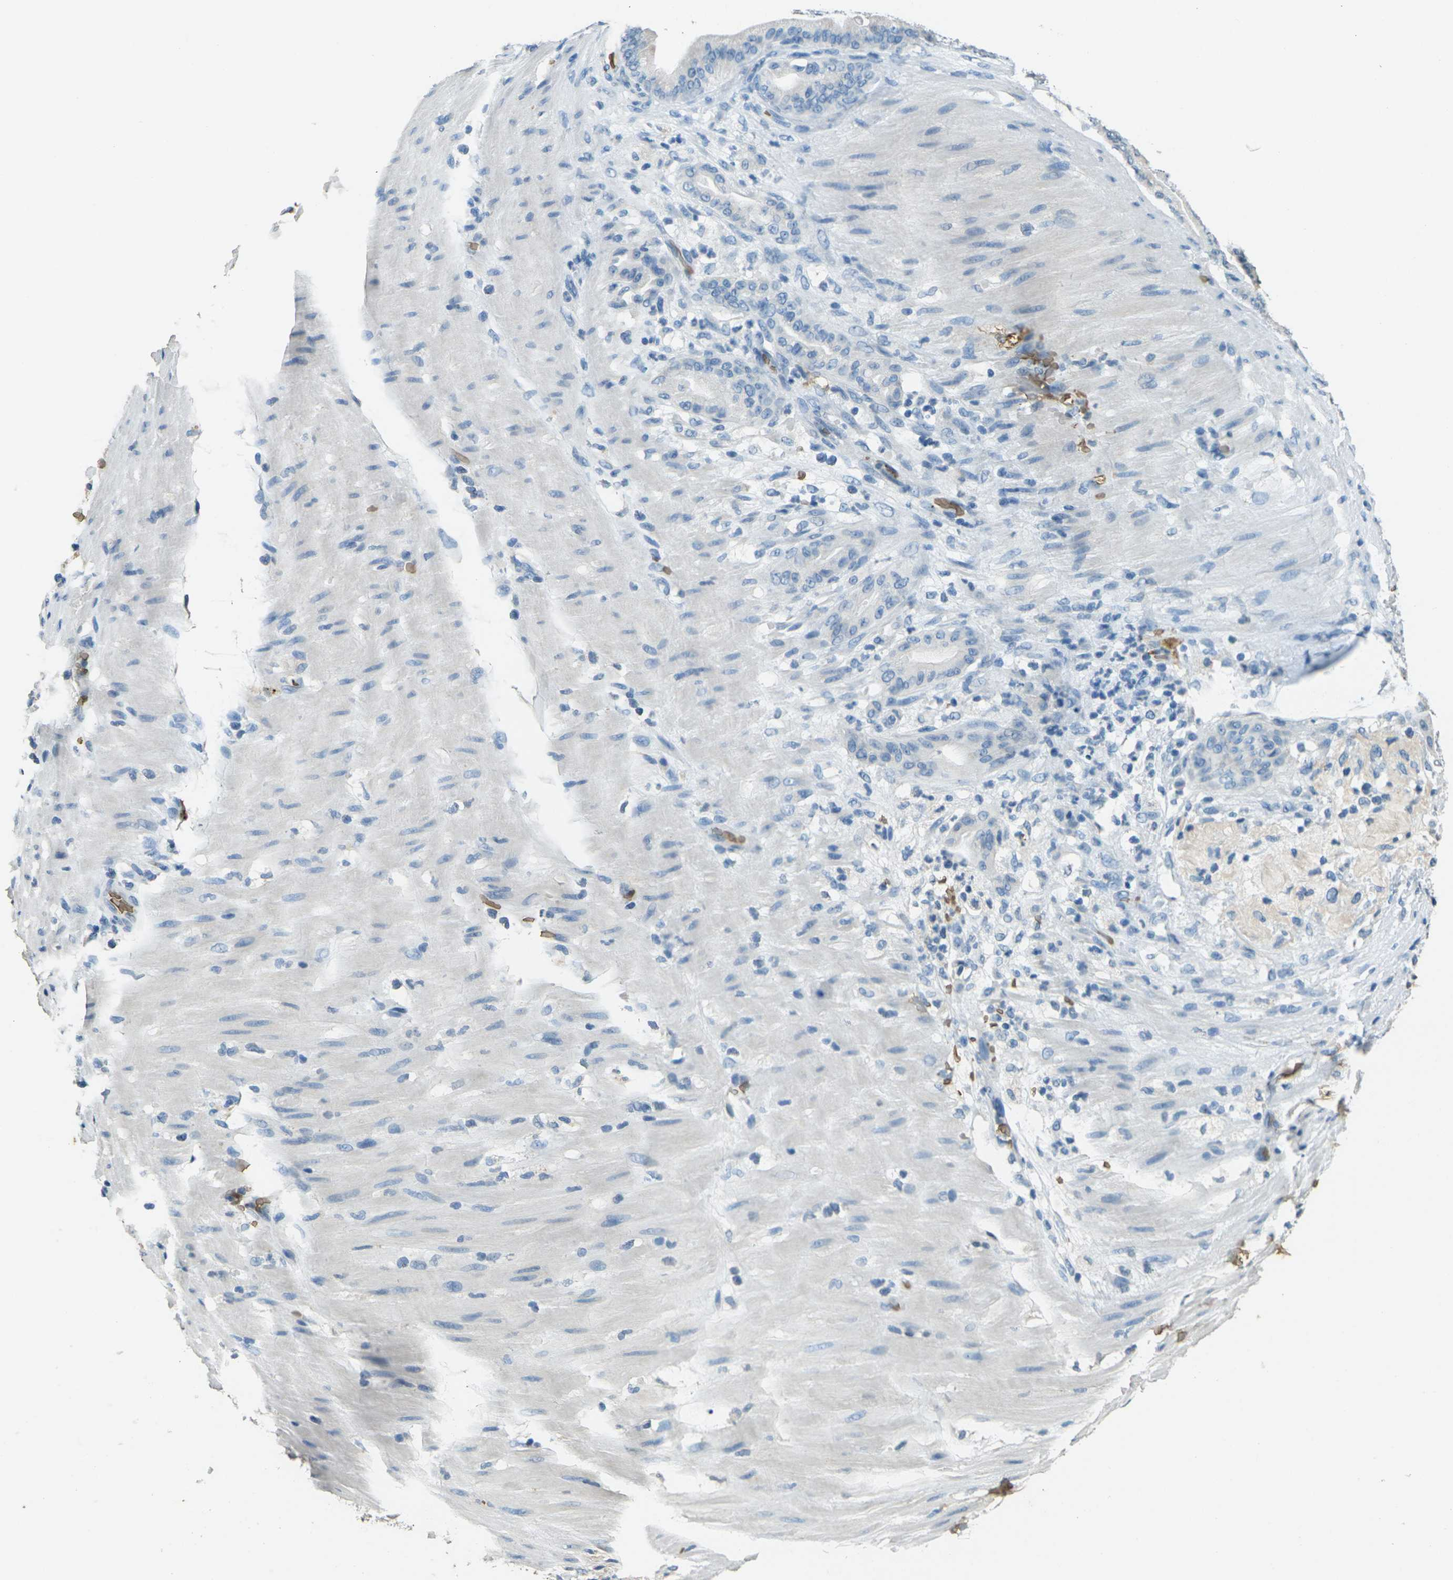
{"staining": {"intensity": "negative", "quantity": "none", "location": "none"}, "tissue": "pancreatic cancer", "cell_type": "Tumor cells", "image_type": "cancer", "snomed": [{"axis": "morphology", "description": "Adenocarcinoma, NOS"}, {"axis": "topography", "description": "Pancreas"}], "caption": "Adenocarcinoma (pancreatic) stained for a protein using IHC demonstrates no positivity tumor cells.", "gene": "HBB", "patient": {"sex": "male", "age": 63}}